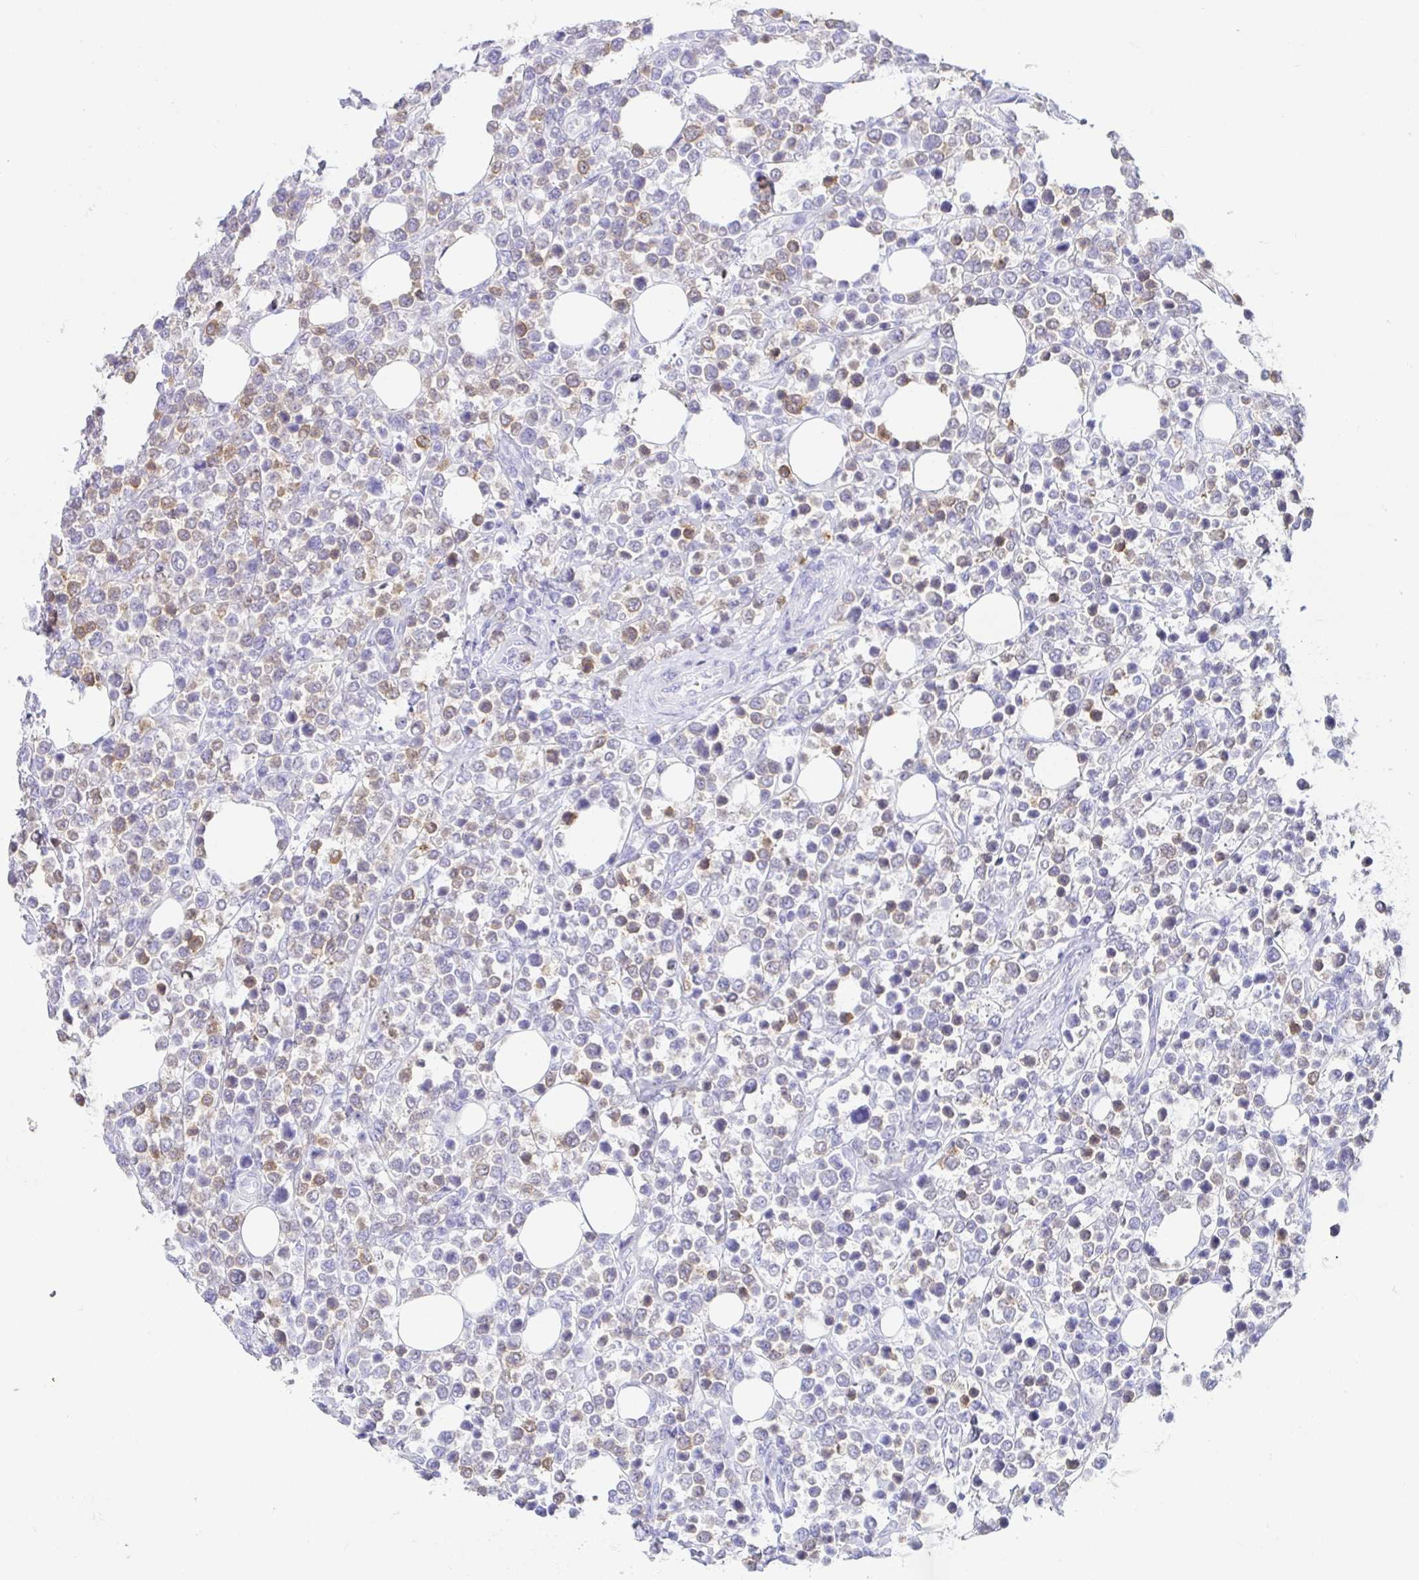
{"staining": {"intensity": "moderate", "quantity": "<25%", "location": "cytoplasmic/membranous"}, "tissue": "lymphoma", "cell_type": "Tumor cells", "image_type": "cancer", "snomed": [{"axis": "morphology", "description": "Malignant lymphoma, non-Hodgkin's type, High grade"}, {"axis": "topography", "description": "Soft tissue"}], "caption": "Protein staining of high-grade malignant lymphoma, non-Hodgkin's type tissue demonstrates moderate cytoplasmic/membranous staining in about <25% of tumor cells.", "gene": "PAX8", "patient": {"sex": "female", "age": 56}}